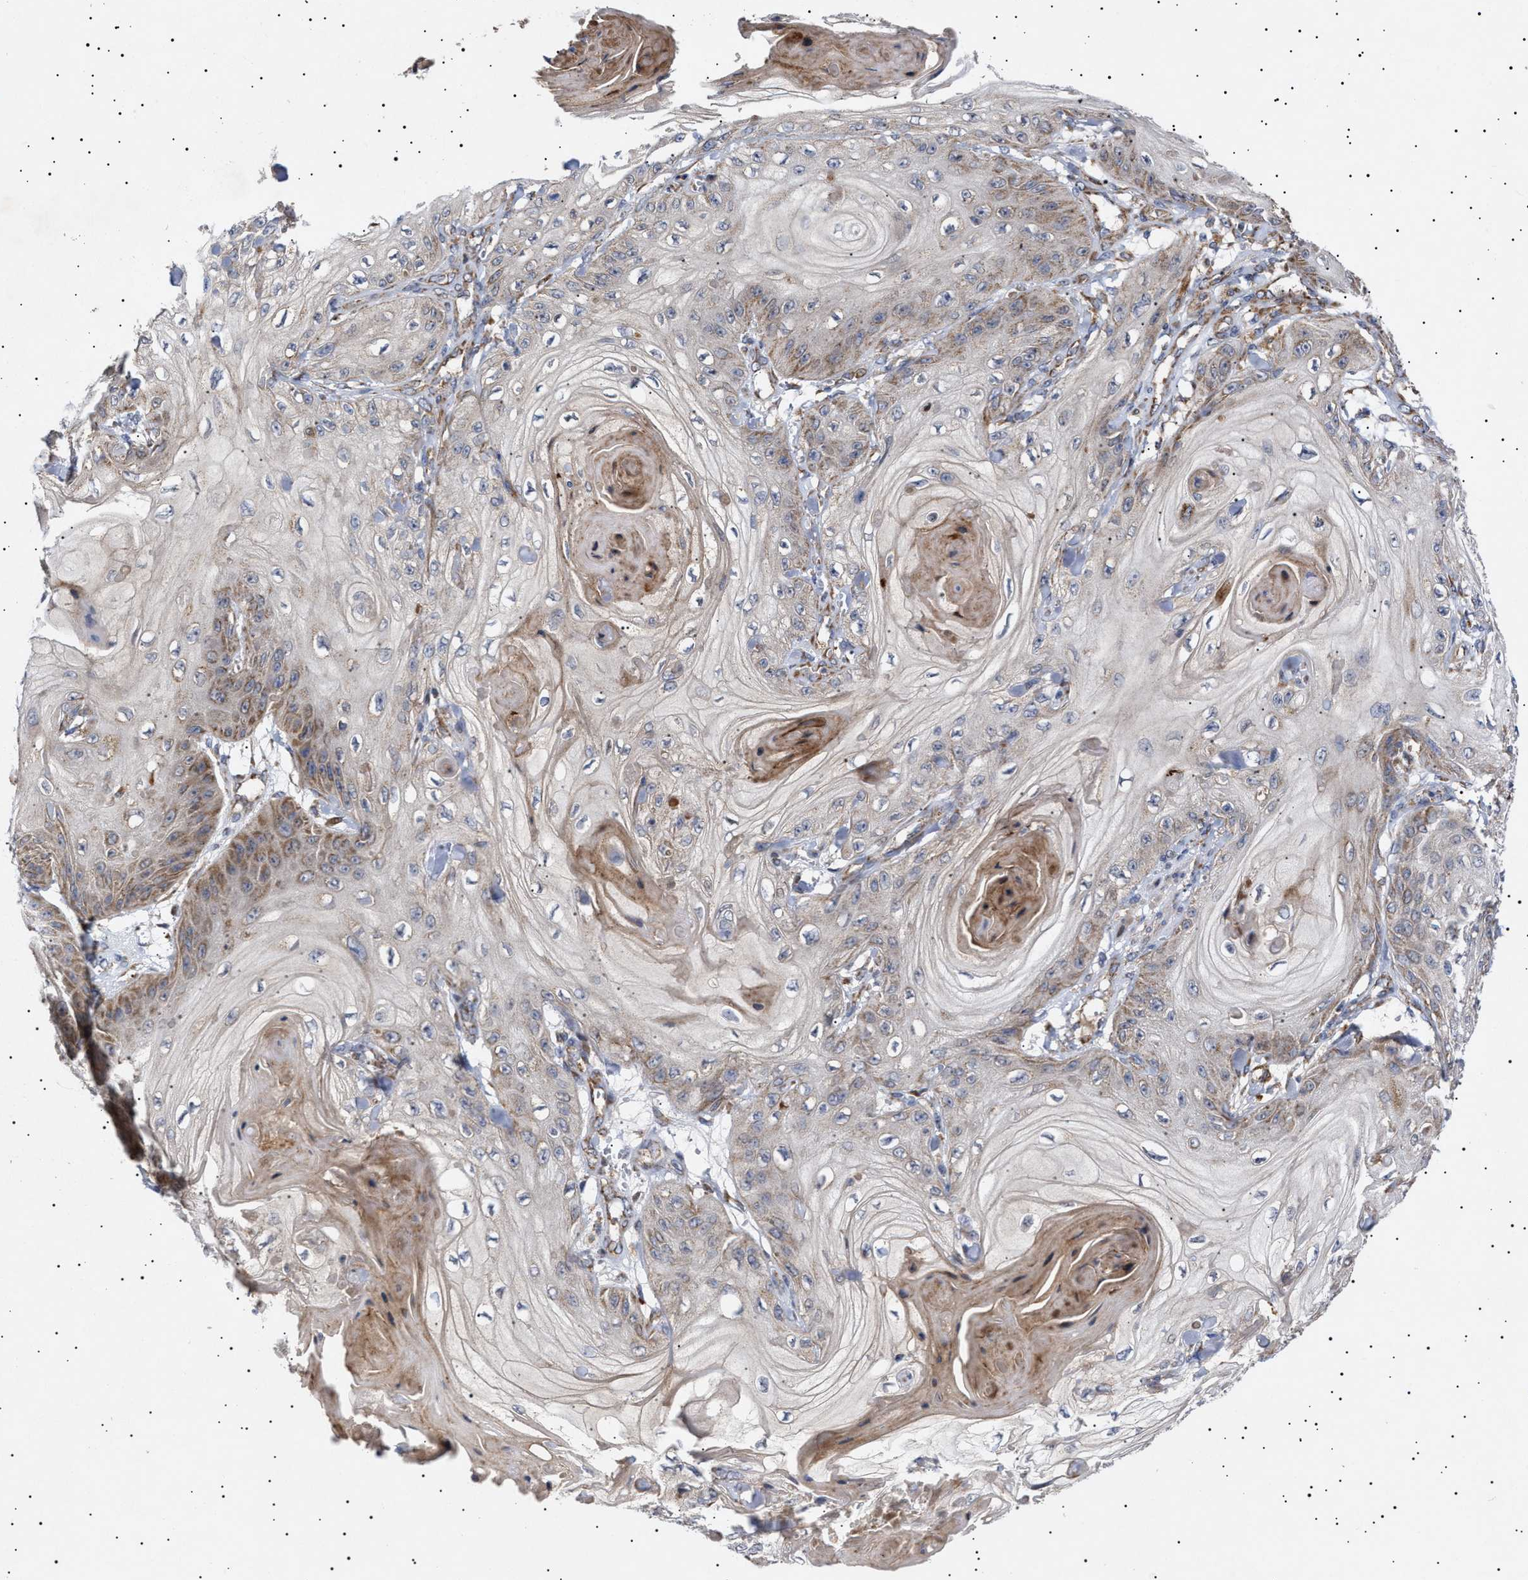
{"staining": {"intensity": "moderate", "quantity": "25%-75%", "location": "cytoplasmic/membranous"}, "tissue": "skin cancer", "cell_type": "Tumor cells", "image_type": "cancer", "snomed": [{"axis": "morphology", "description": "Squamous cell carcinoma, NOS"}, {"axis": "topography", "description": "Skin"}], "caption": "Immunohistochemical staining of squamous cell carcinoma (skin) exhibits medium levels of moderate cytoplasmic/membranous staining in about 25%-75% of tumor cells.", "gene": "MRPL10", "patient": {"sex": "male", "age": 74}}